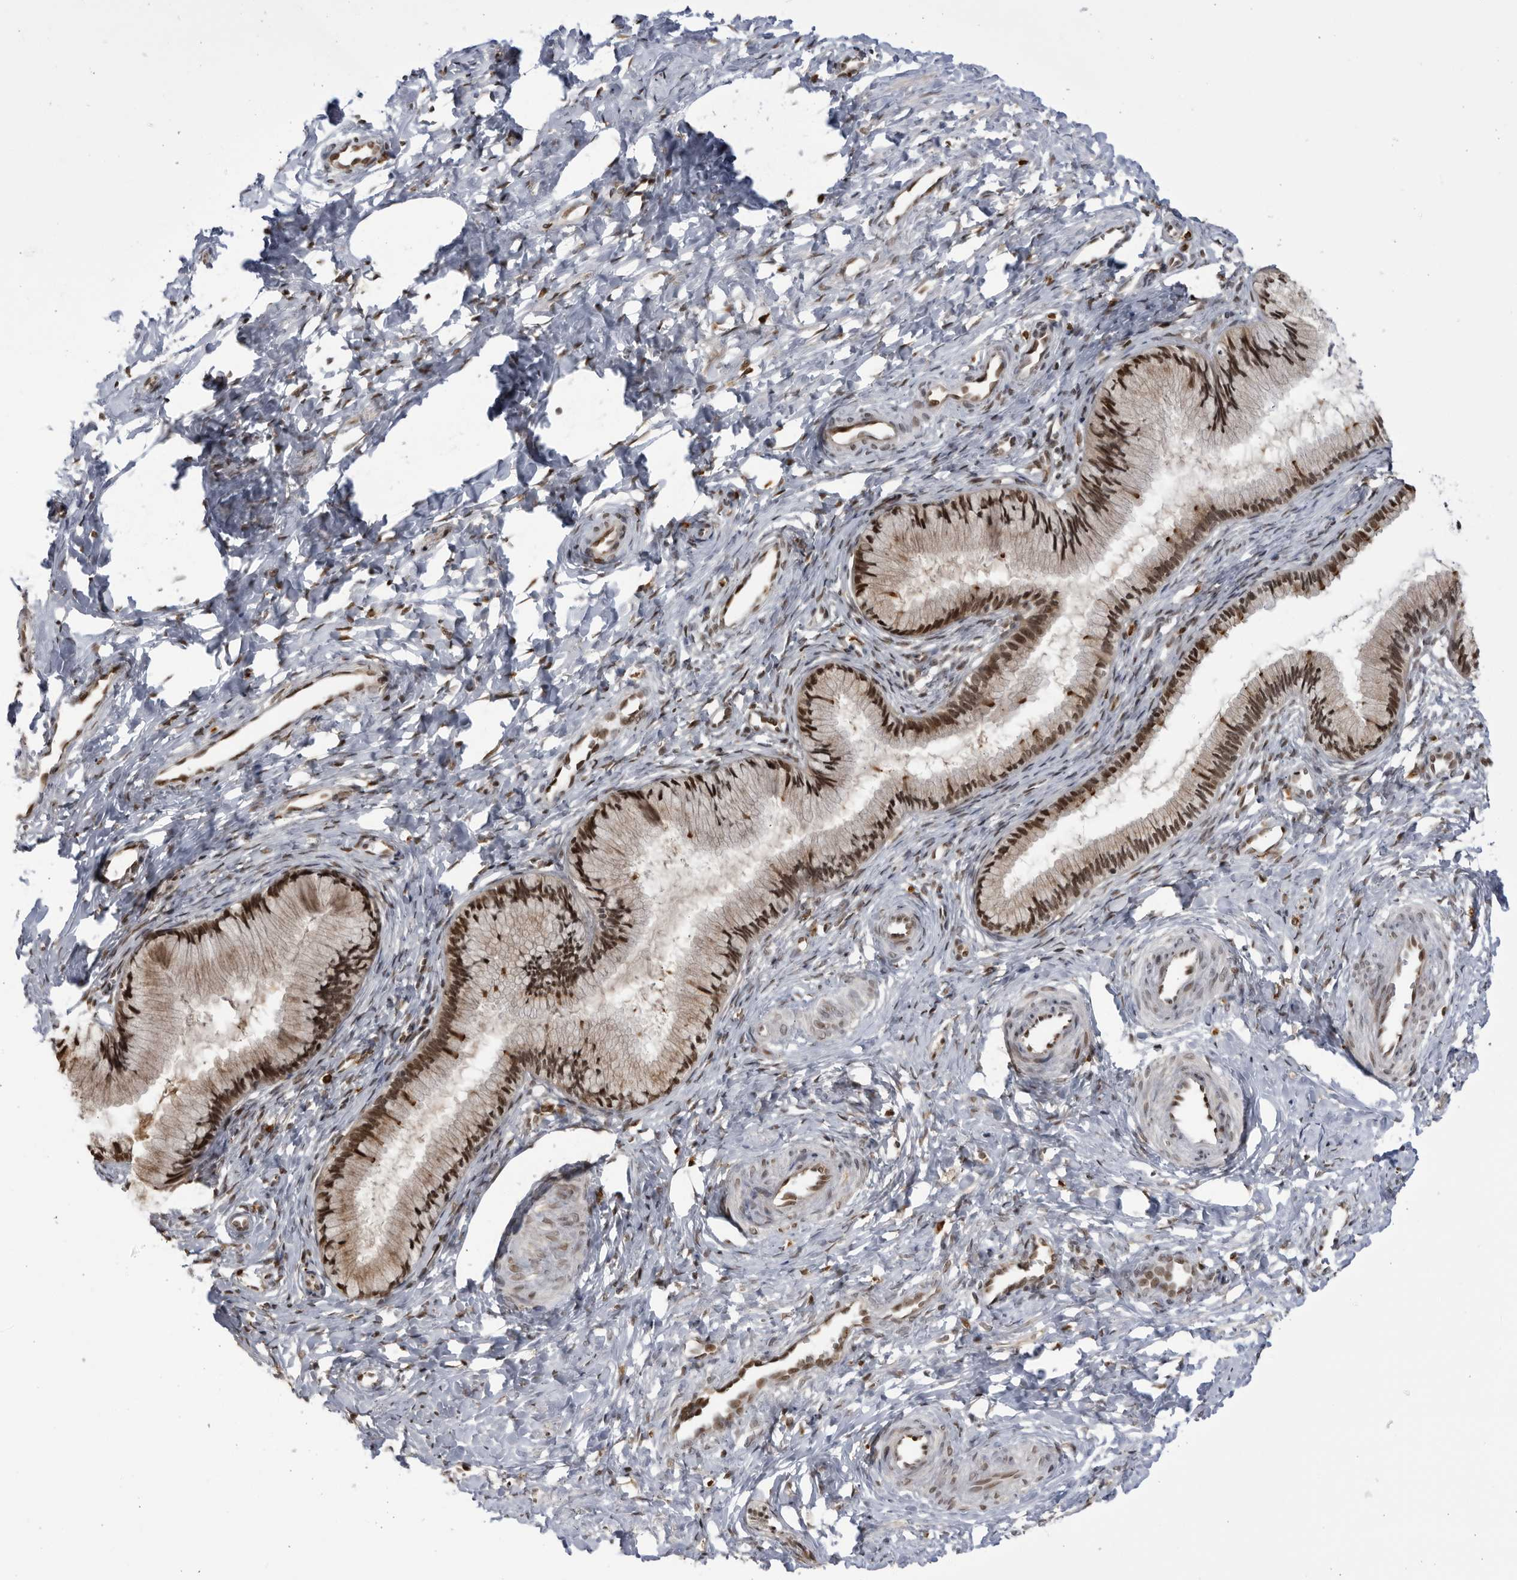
{"staining": {"intensity": "weak", "quantity": ">75%", "location": "cytoplasmic/membranous"}, "tissue": "cervix", "cell_type": "Glandular cells", "image_type": "normal", "snomed": [{"axis": "morphology", "description": "Normal tissue, NOS"}, {"axis": "topography", "description": "Cervix"}], "caption": "This is a micrograph of immunohistochemistry staining of benign cervix, which shows weak expression in the cytoplasmic/membranous of glandular cells.", "gene": "RASGEF1C", "patient": {"sex": "female", "age": 27}}